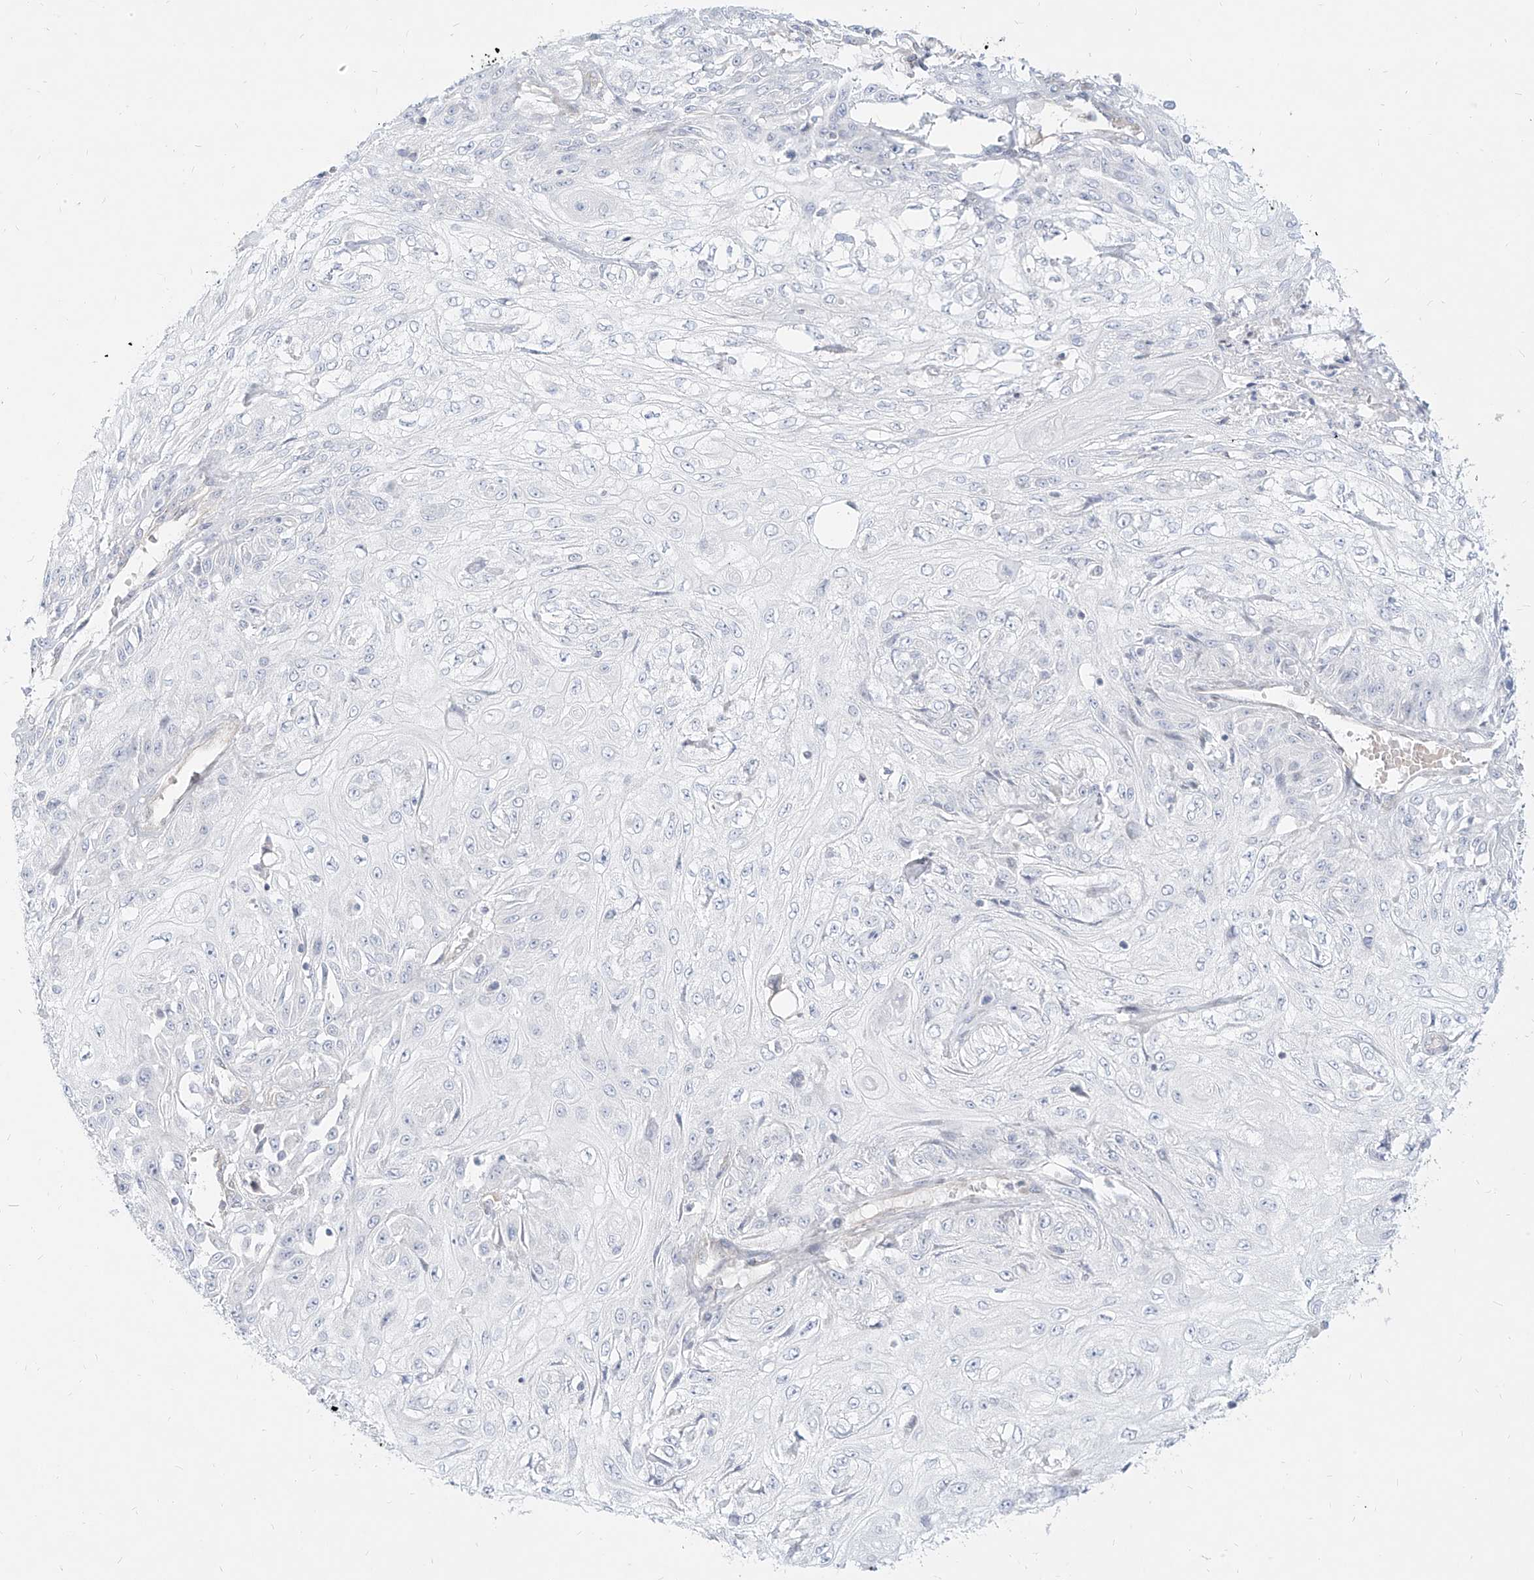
{"staining": {"intensity": "negative", "quantity": "none", "location": "none"}, "tissue": "skin cancer", "cell_type": "Tumor cells", "image_type": "cancer", "snomed": [{"axis": "morphology", "description": "Squamous cell carcinoma, NOS"}, {"axis": "morphology", "description": "Squamous cell carcinoma, metastatic, NOS"}, {"axis": "topography", "description": "Skin"}, {"axis": "topography", "description": "Lymph node"}], "caption": "The image exhibits no significant positivity in tumor cells of skin cancer (squamous cell carcinoma). (DAB (3,3'-diaminobenzidine) IHC, high magnification).", "gene": "ITPKB", "patient": {"sex": "male", "age": 75}}